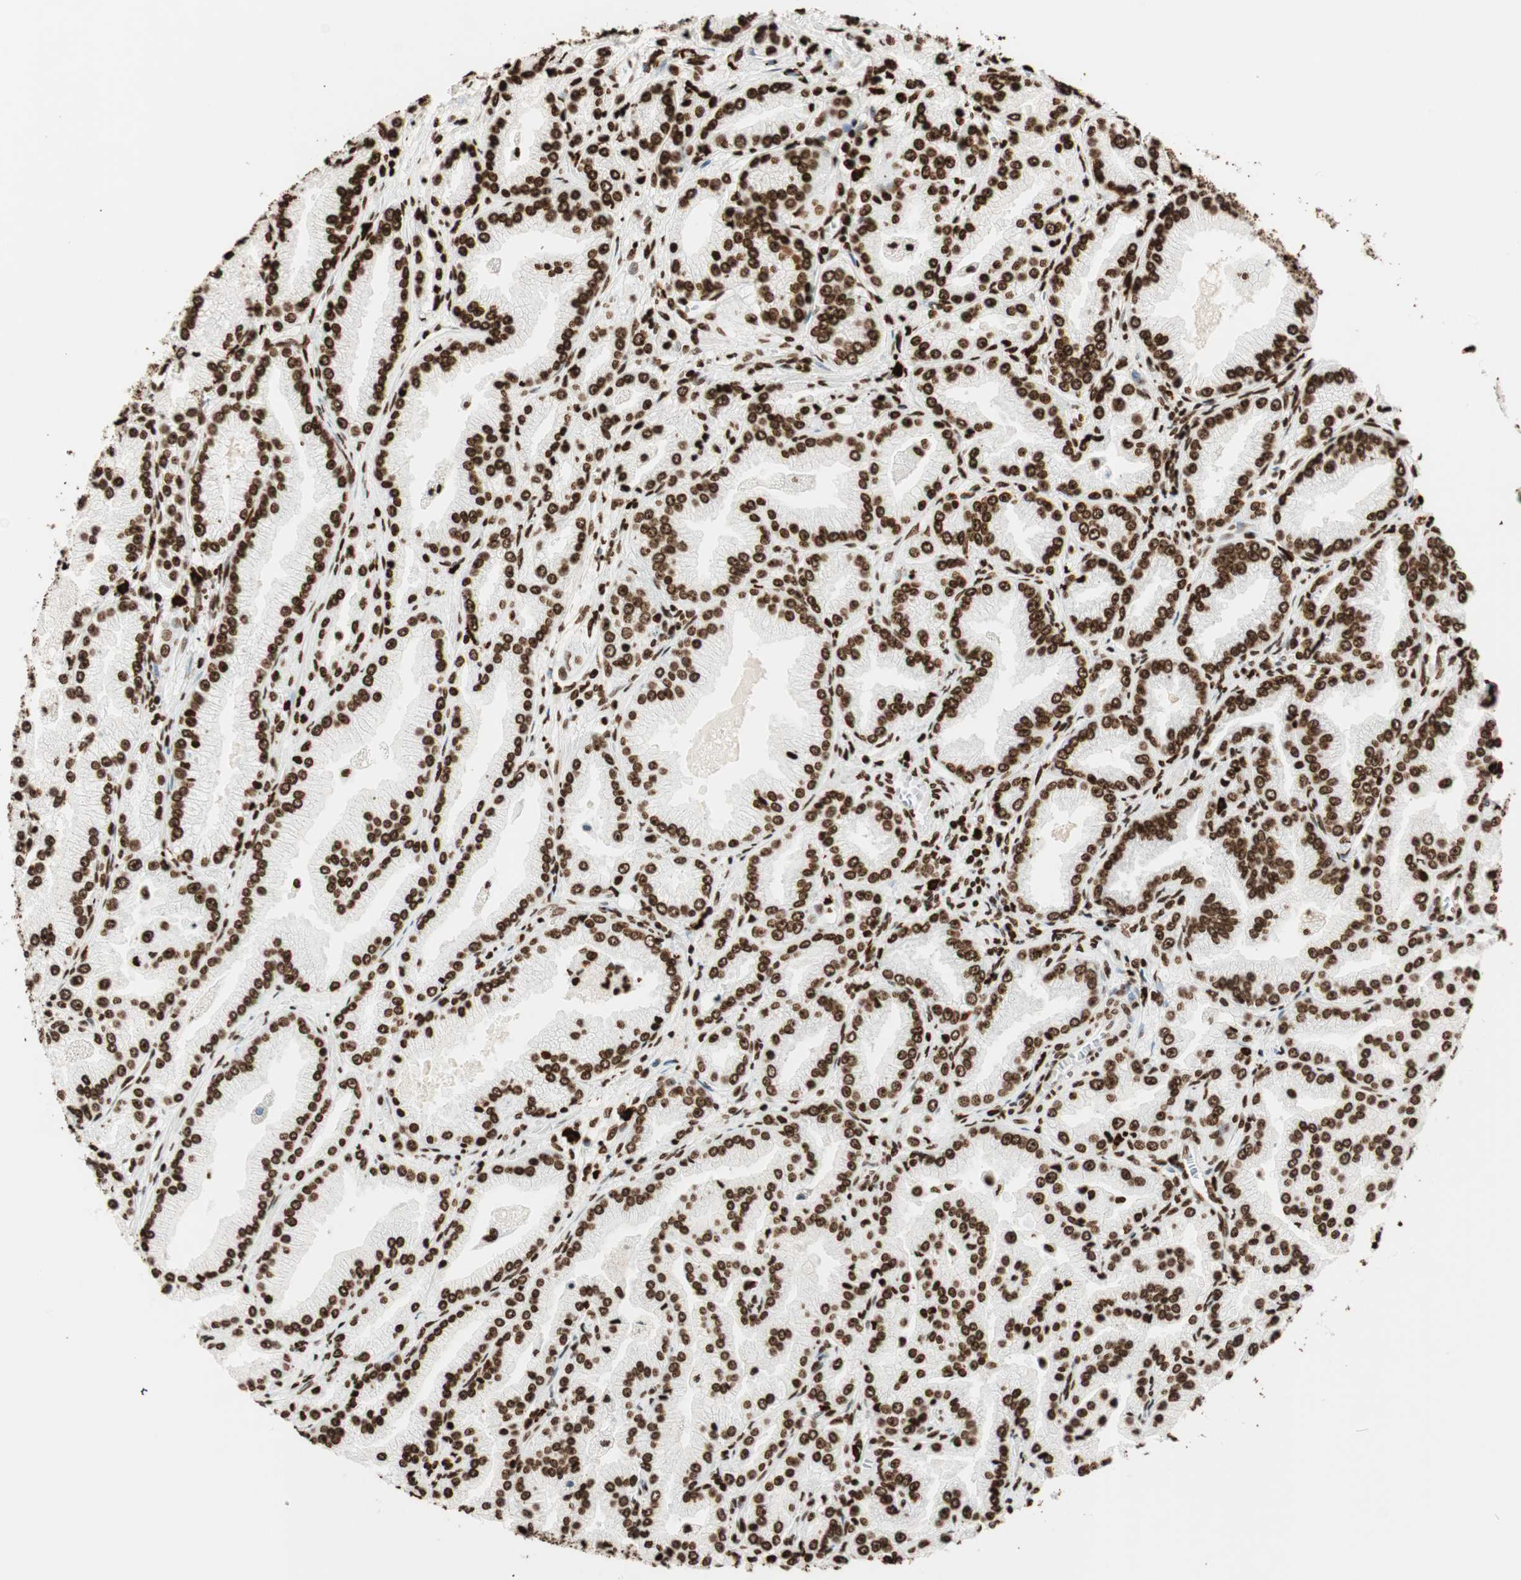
{"staining": {"intensity": "strong", "quantity": ">75%", "location": "nuclear"}, "tissue": "prostate cancer", "cell_type": "Tumor cells", "image_type": "cancer", "snomed": [{"axis": "morphology", "description": "Adenocarcinoma, High grade"}, {"axis": "topography", "description": "Prostate"}], "caption": "Strong nuclear staining for a protein is appreciated in approximately >75% of tumor cells of prostate cancer using immunohistochemistry (IHC).", "gene": "GLI2", "patient": {"sex": "male", "age": 61}}